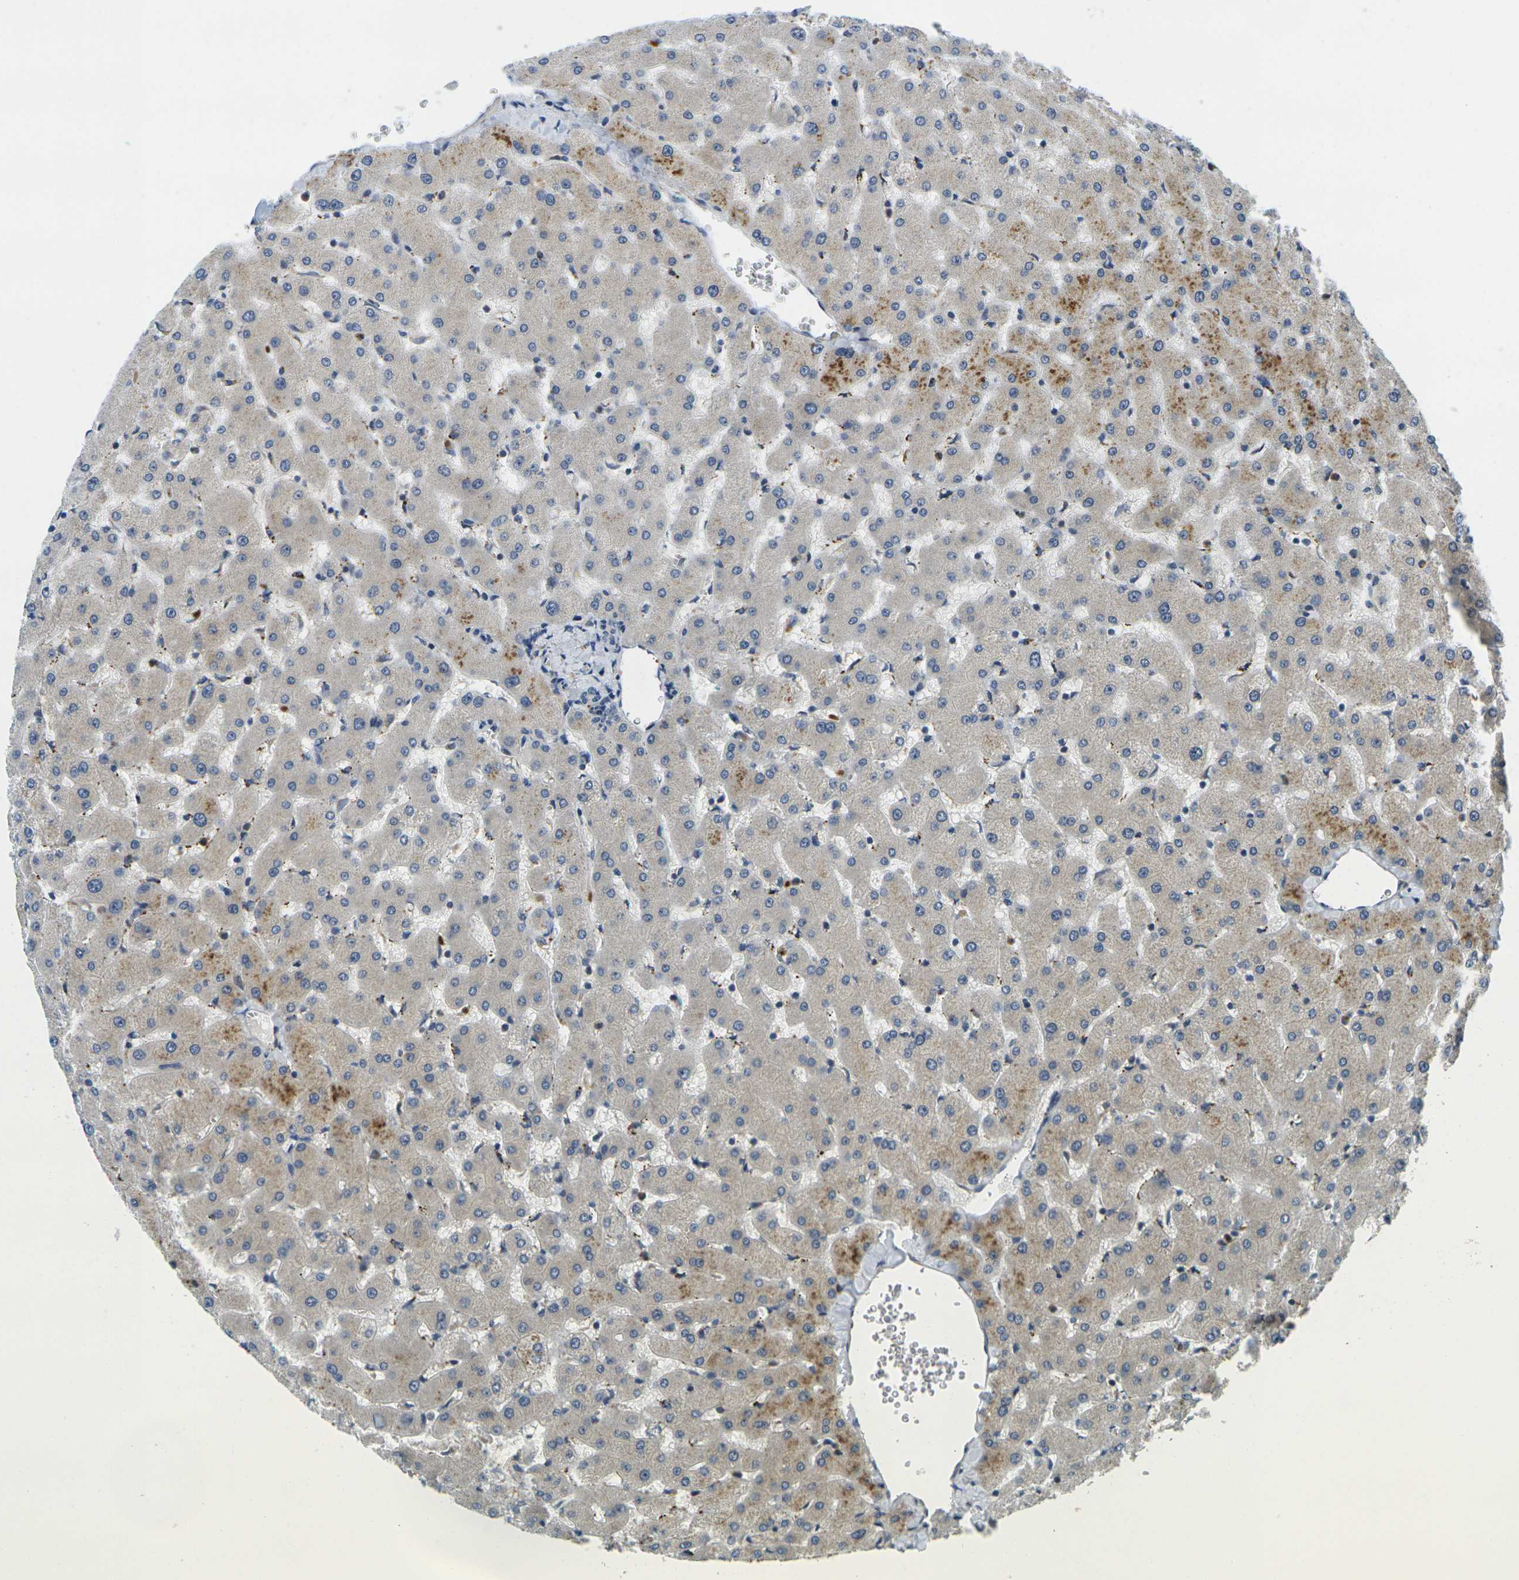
{"staining": {"intensity": "negative", "quantity": "none", "location": "none"}, "tissue": "liver", "cell_type": "Cholangiocytes", "image_type": "normal", "snomed": [{"axis": "morphology", "description": "Normal tissue, NOS"}, {"axis": "topography", "description": "Liver"}], "caption": "DAB immunohistochemical staining of unremarkable human liver reveals no significant positivity in cholangiocytes. The staining was performed using DAB to visualize the protein expression in brown, while the nuclei were stained in blue with hematoxylin (Magnification: 20x).", "gene": "MINAR2", "patient": {"sex": "female", "age": 63}}